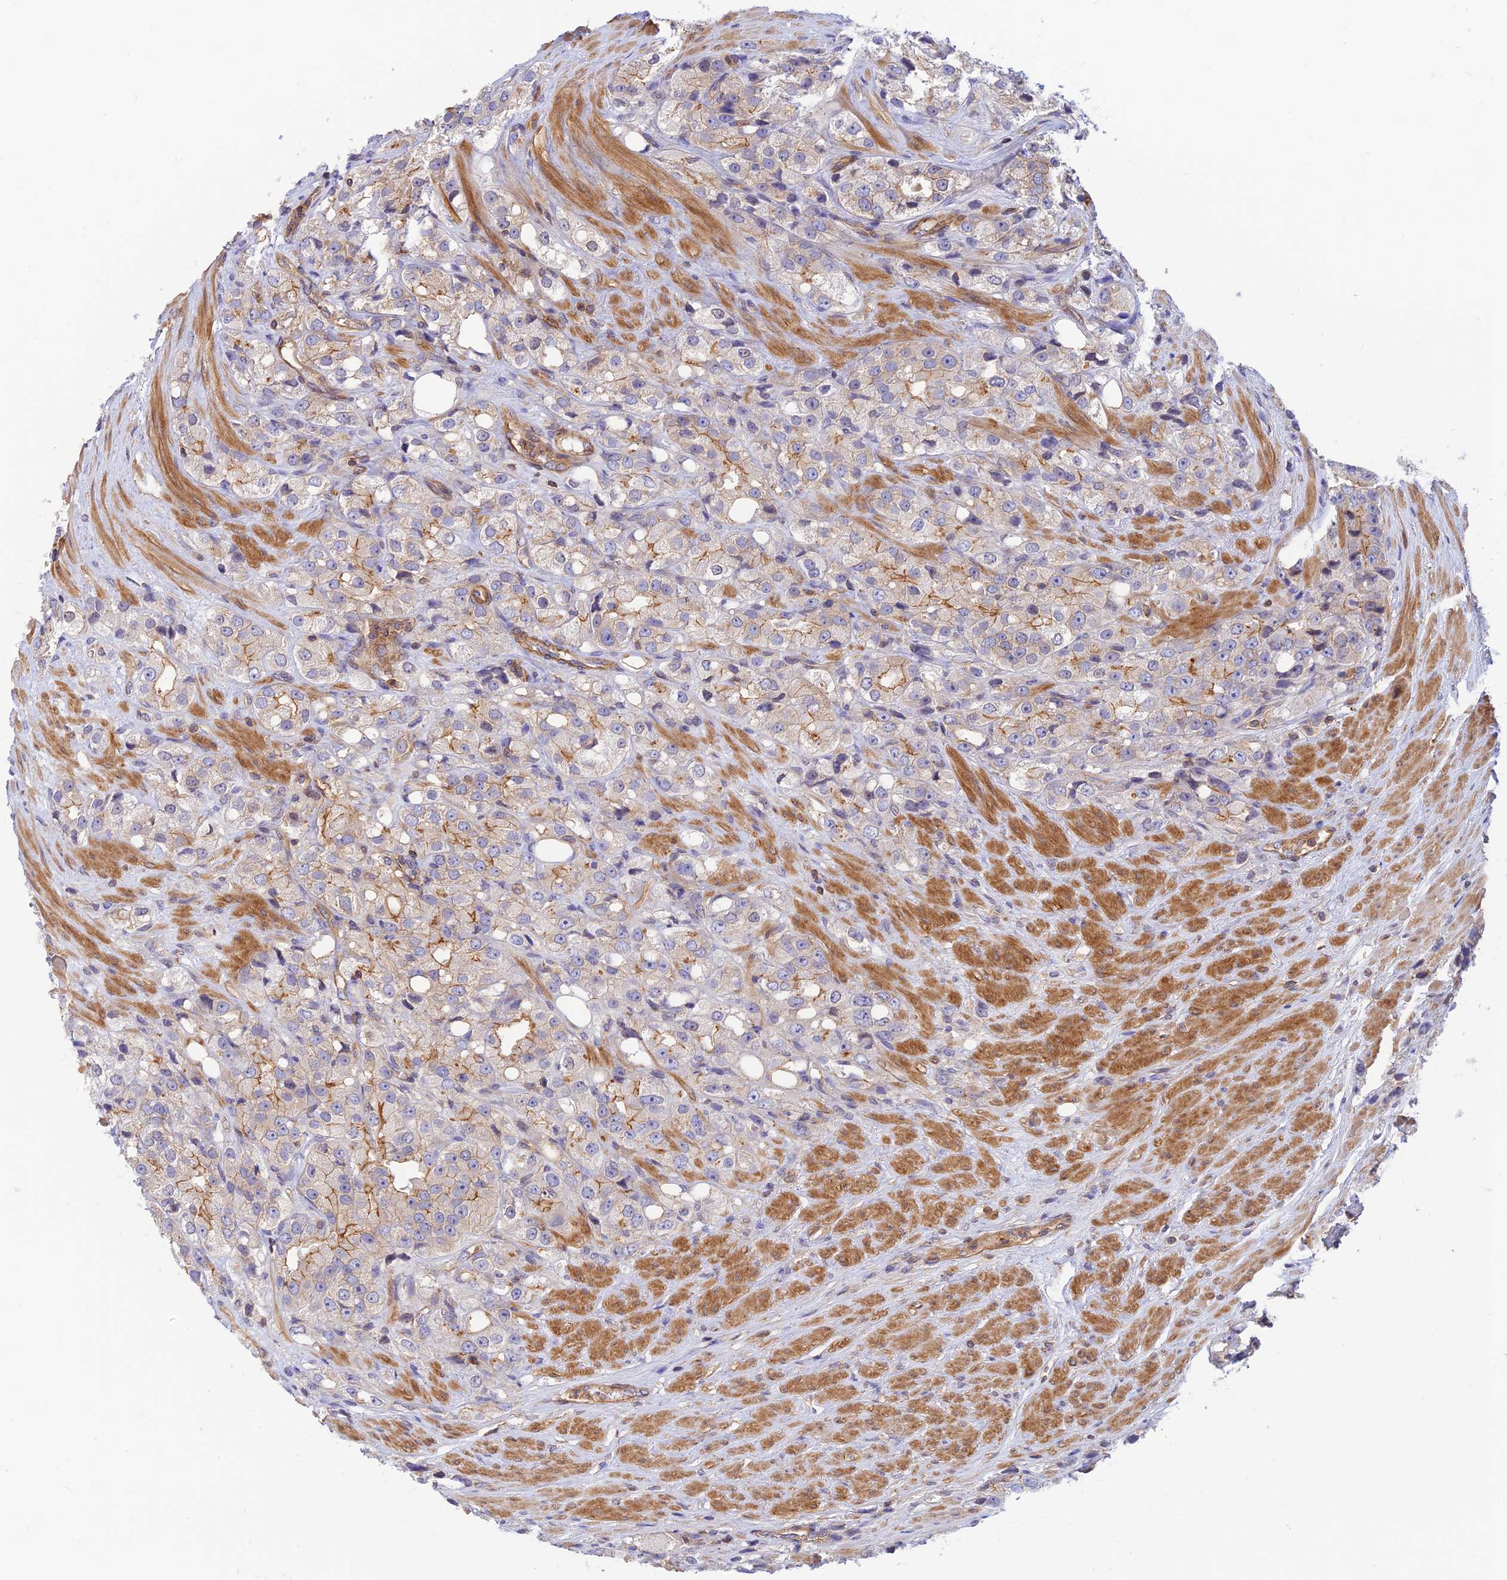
{"staining": {"intensity": "weak", "quantity": "<25%", "location": "cytoplasmic/membranous"}, "tissue": "prostate cancer", "cell_type": "Tumor cells", "image_type": "cancer", "snomed": [{"axis": "morphology", "description": "Adenocarcinoma, NOS"}, {"axis": "topography", "description": "Prostate"}], "caption": "Tumor cells show no significant staining in adenocarcinoma (prostate). Nuclei are stained in blue.", "gene": "PPP1R12C", "patient": {"sex": "male", "age": 79}}